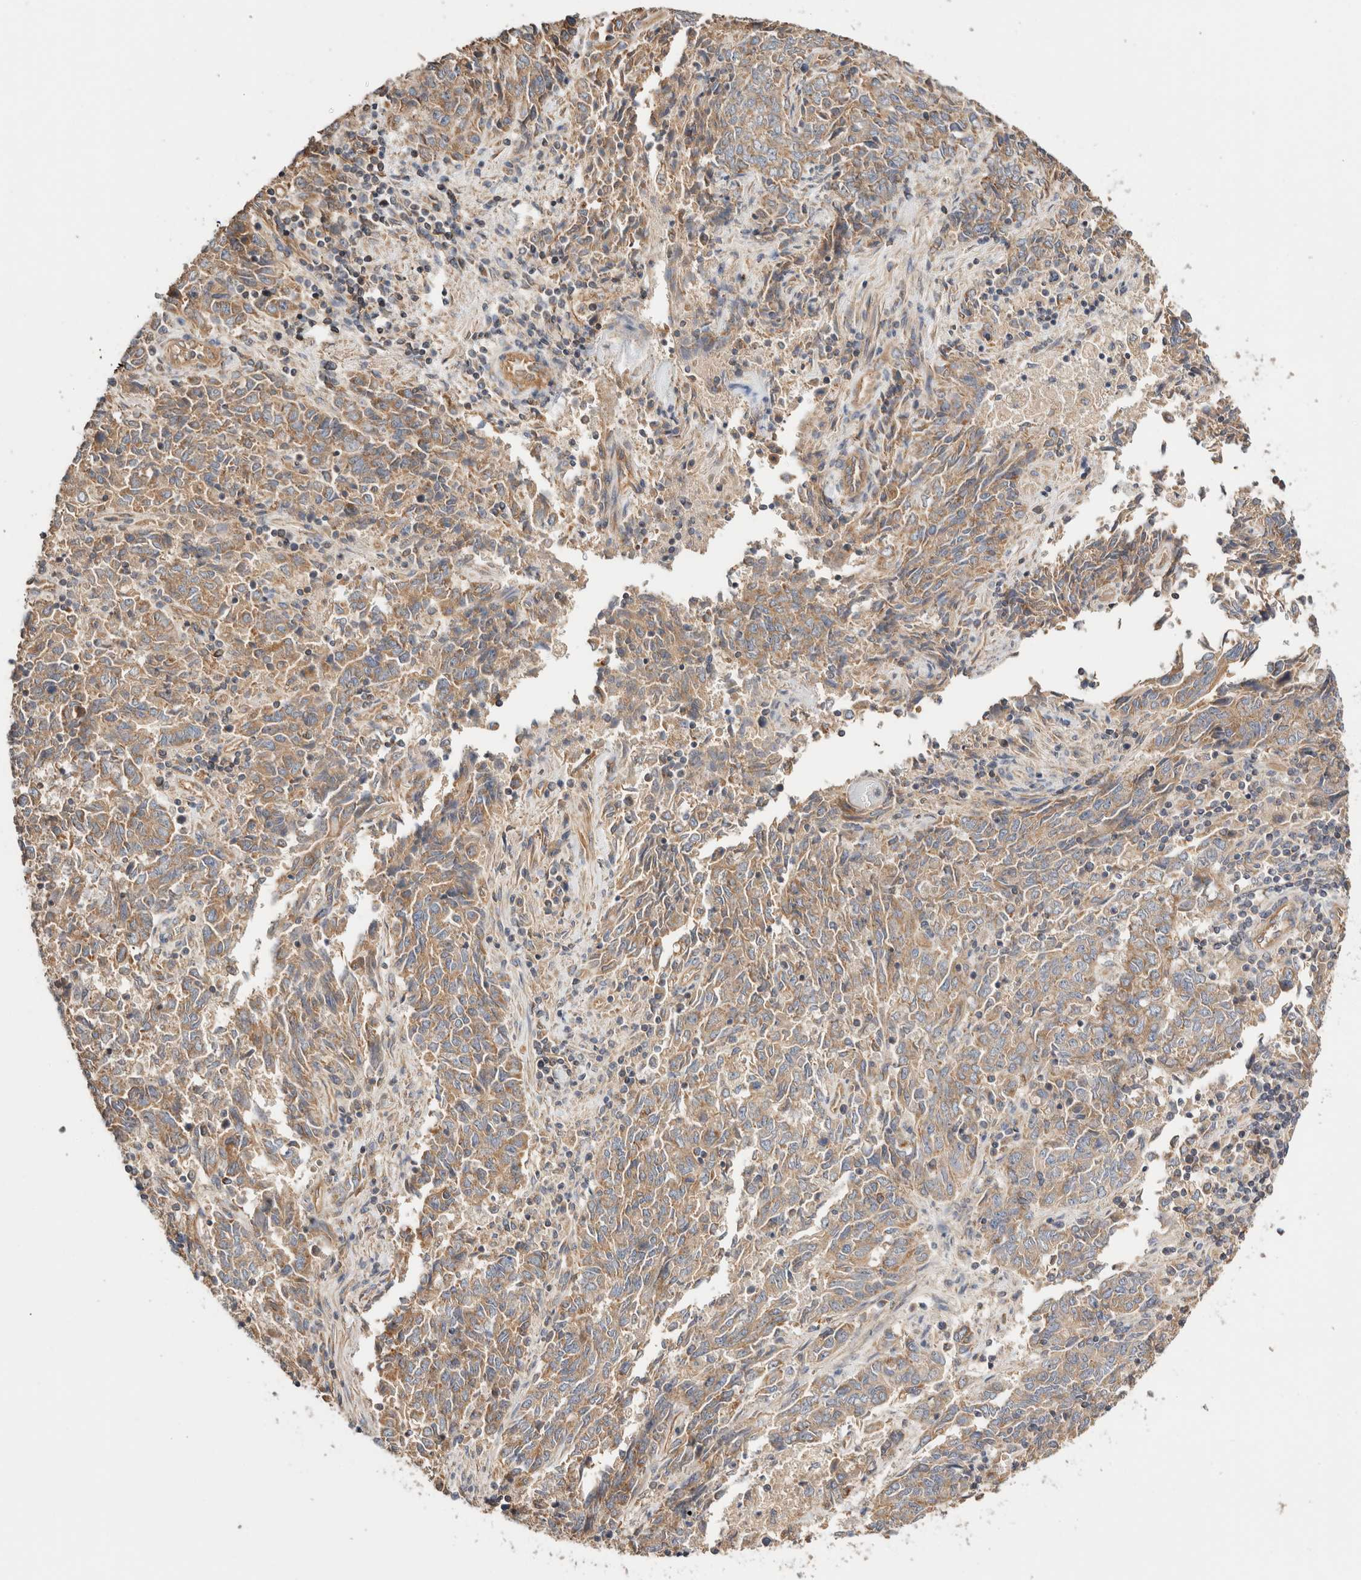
{"staining": {"intensity": "moderate", "quantity": ">75%", "location": "cytoplasmic/membranous"}, "tissue": "endometrial cancer", "cell_type": "Tumor cells", "image_type": "cancer", "snomed": [{"axis": "morphology", "description": "Adenocarcinoma, NOS"}, {"axis": "topography", "description": "Endometrium"}], "caption": "A photomicrograph of human endometrial cancer (adenocarcinoma) stained for a protein shows moderate cytoplasmic/membranous brown staining in tumor cells. The protein is shown in brown color, while the nuclei are stained blue.", "gene": "B3GNTL1", "patient": {"sex": "female", "age": 80}}